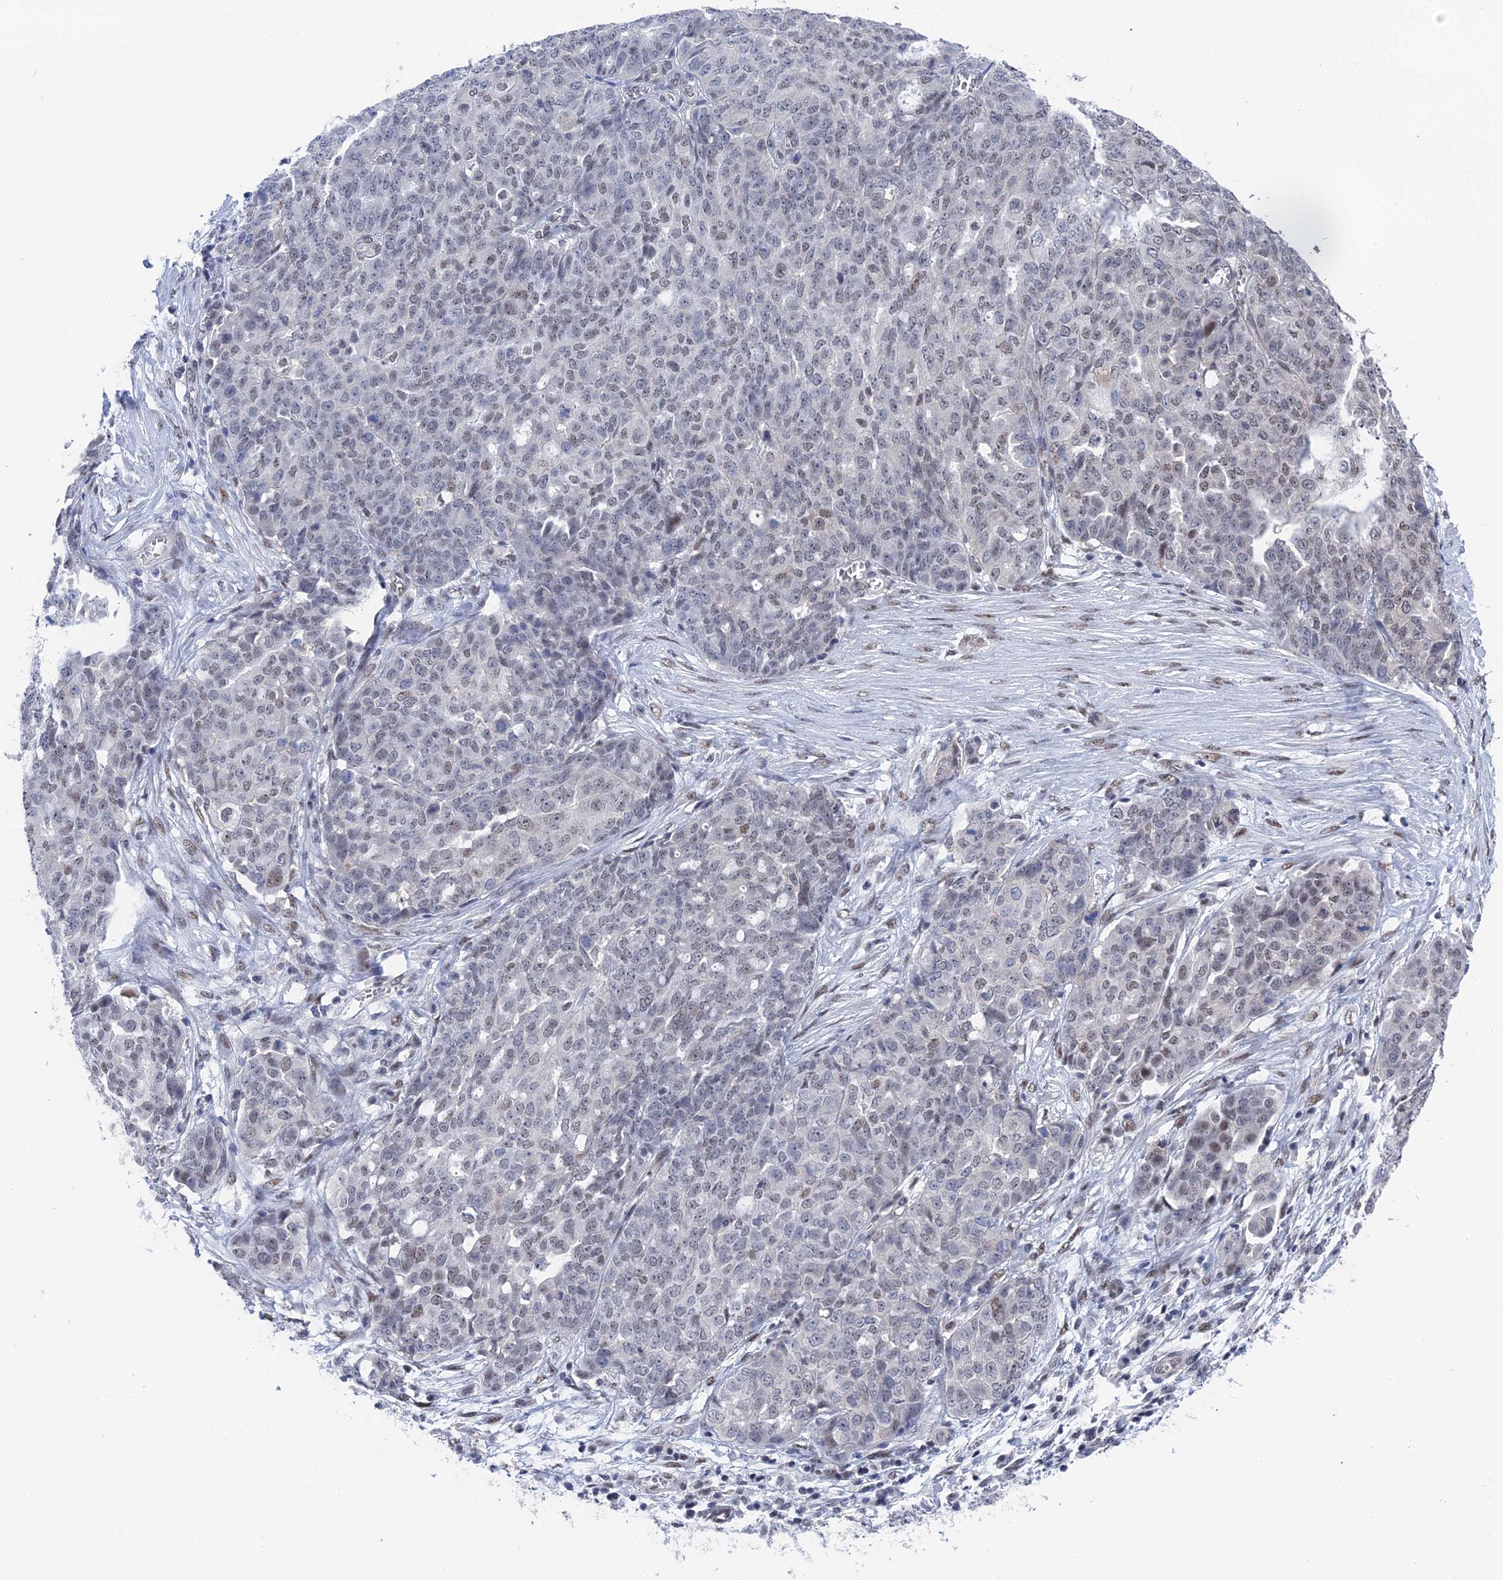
{"staining": {"intensity": "weak", "quantity": "25%-75%", "location": "nuclear"}, "tissue": "ovarian cancer", "cell_type": "Tumor cells", "image_type": "cancer", "snomed": [{"axis": "morphology", "description": "Cystadenocarcinoma, serous, NOS"}, {"axis": "topography", "description": "Soft tissue"}, {"axis": "topography", "description": "Ovary"}], "caption": "Immunohistochemical staining of ovarian serous cystadenocarcinoma demonstrates weak nuclear protein positivity in approximately 25%-75% of tumor cells.", "gene": "TSSC4", "patient": {"sex": "female", "age": 57}}